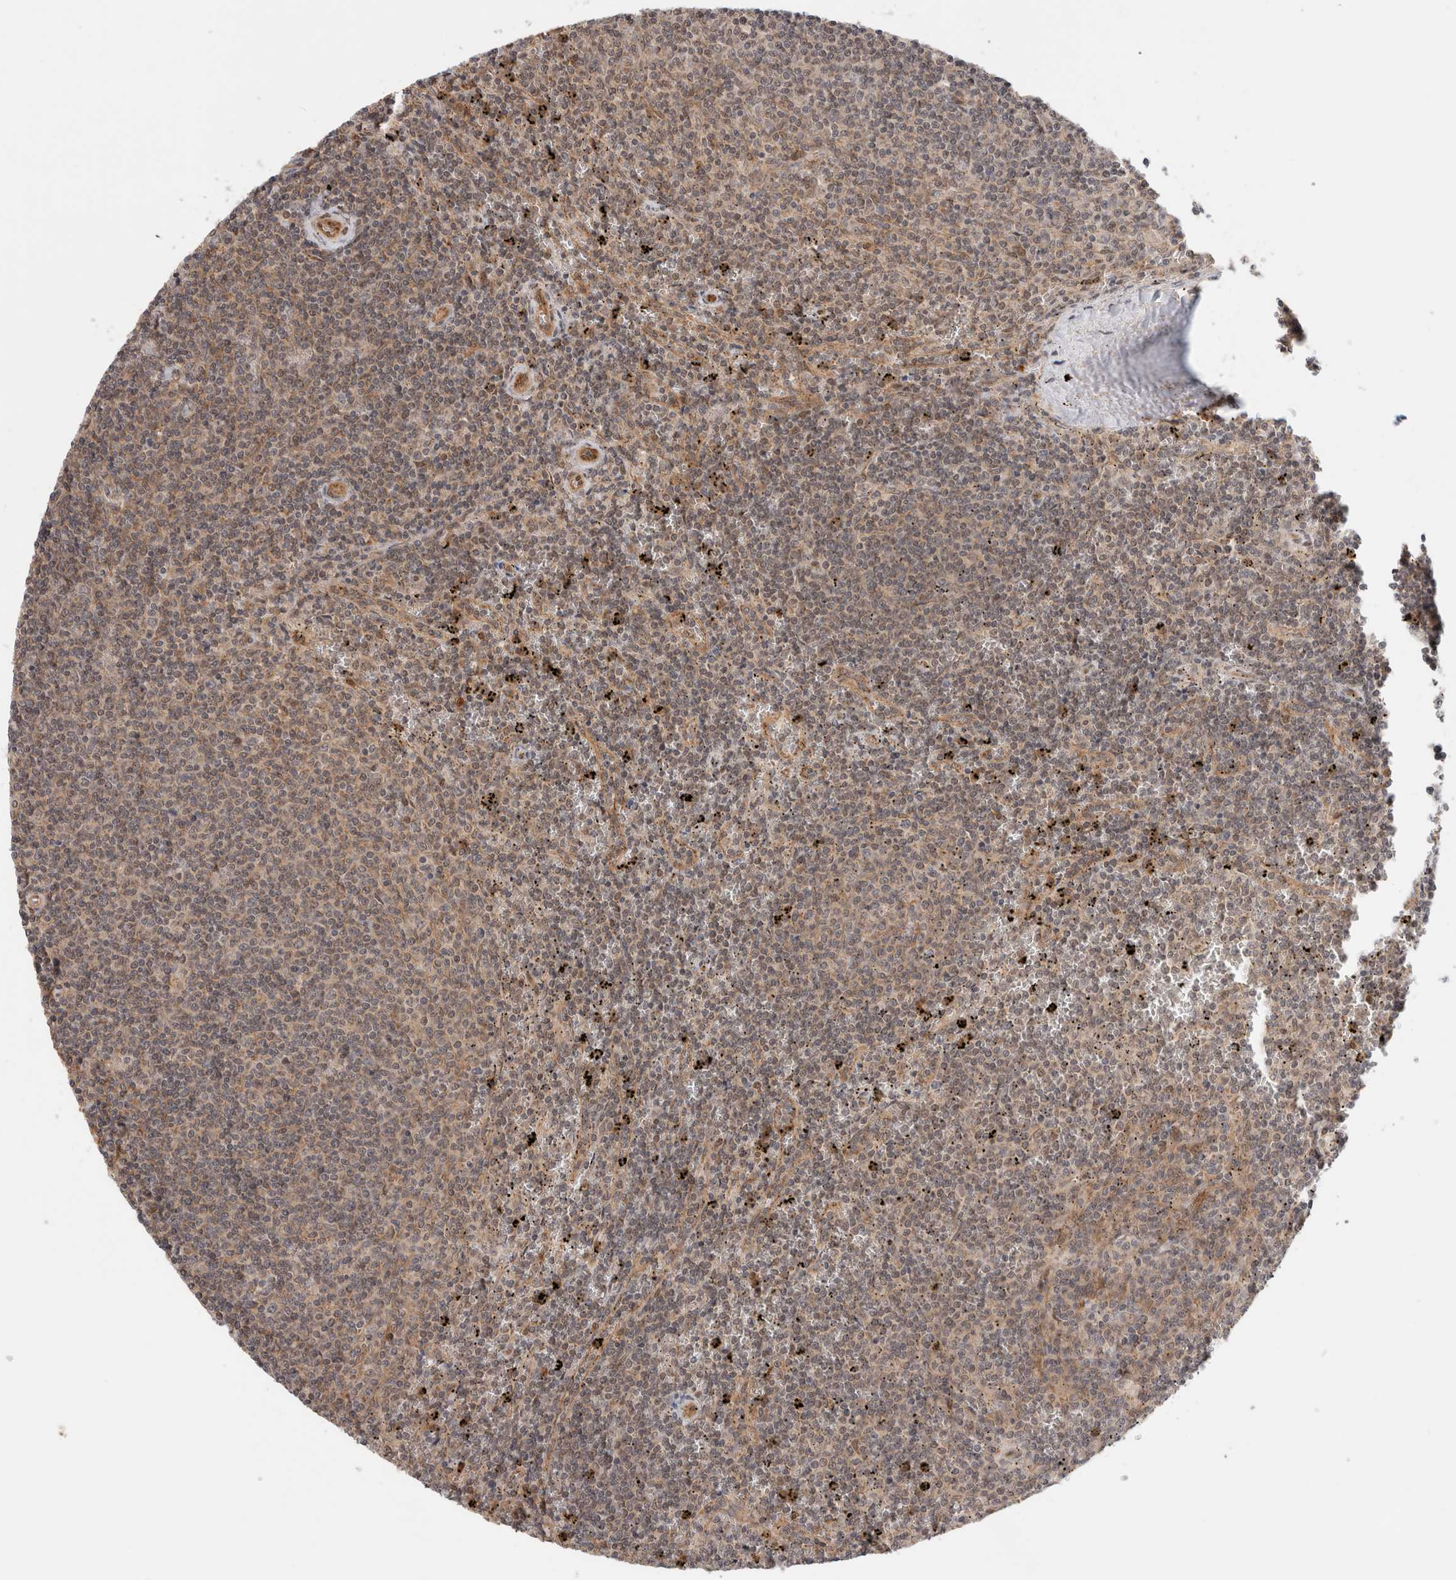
{"staining": {"intensity": "weak", "quantity": ">75%", "location": "cytoplasmic/membranous"}, "tissue": "lymphoma", "cell_type": "Tumor cells", "image_type": "cancer", "snomed": [{"axis": "morphology", "description": "Malignant lymphoma, non-Hodgkin's type, Low grade"}, {"axis": "topography", "description": "Spleen"}], "caption": "Approximately >75% of tumor cells in malignant lymphoma, non-Hodgkin's type (low-grade) exhibit weak cytoplasmic/membranous protein positivity as visualized by brown immunohistochemical staining.", "gene": "OTUD6B", "patient": {"sex": "female", "age": 50}}